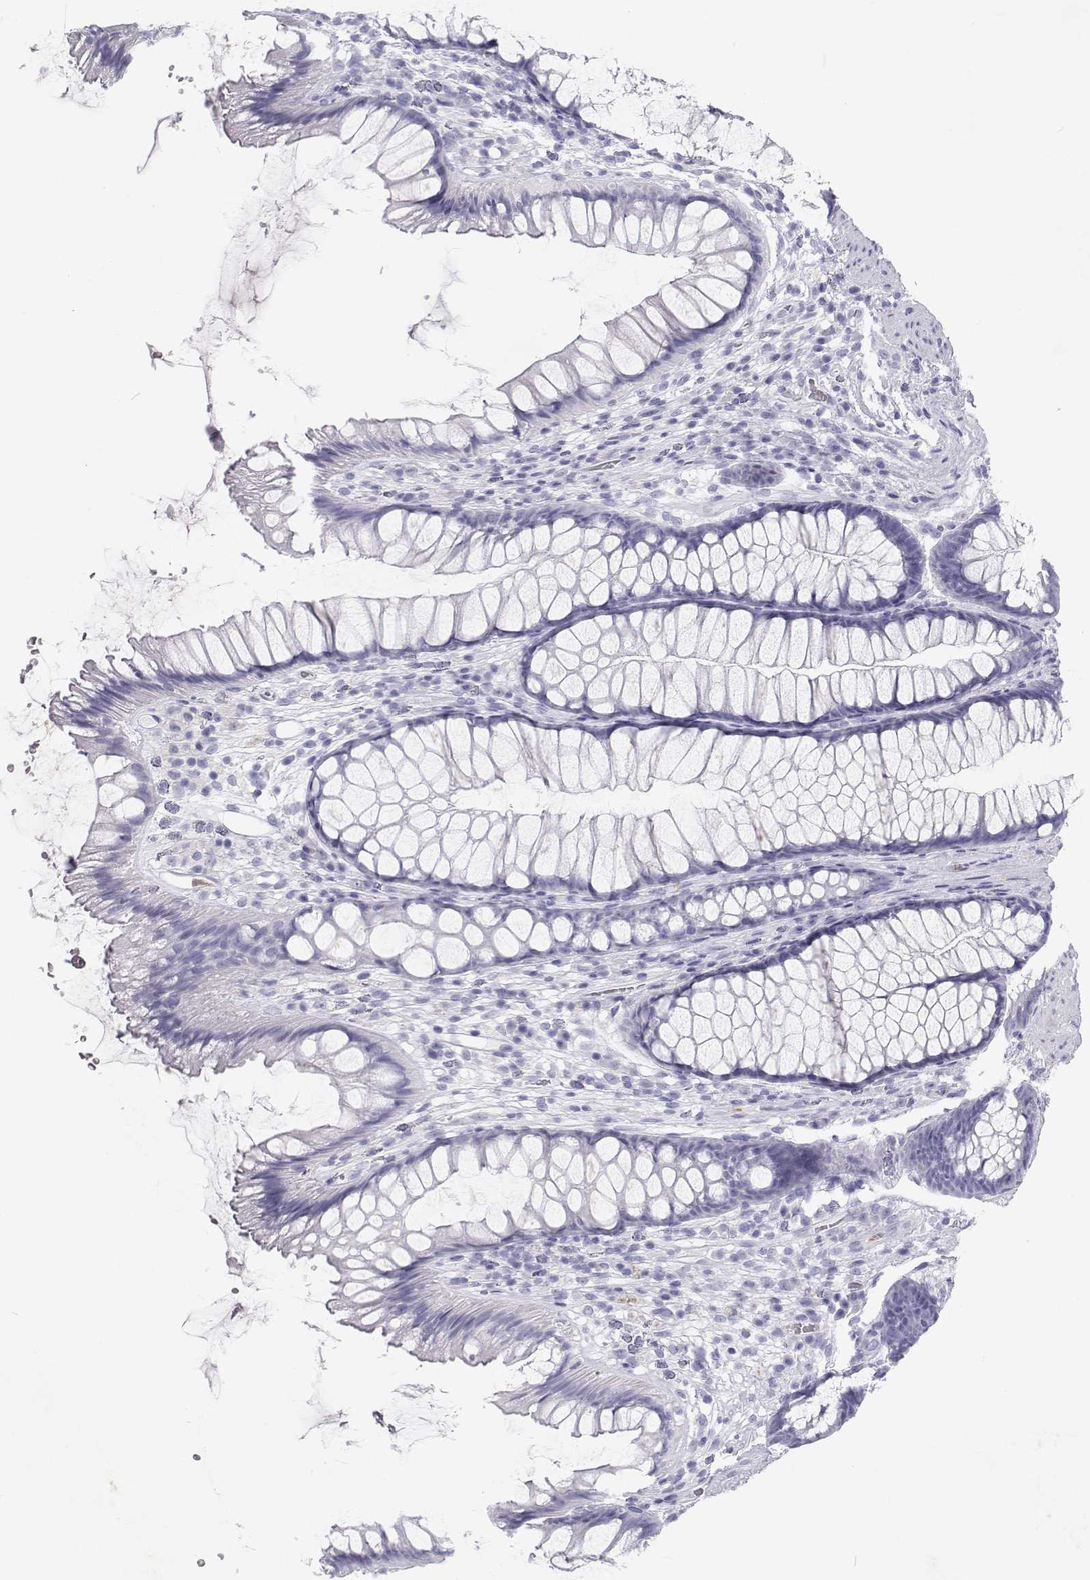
{"staining": {"intensity": "negative", "quantity": "none", "location": "none"}, "tissue": "rectum", "cell_type": "Glandular cells", "image_type": "normal", "snomed": [{"axis": "morphology", "description": "Normal tissue, NOS"}, {"axis": "topography", "description": "Rectum"}], "caption": "Glandular cells show no significant positivity in normal rectum. (Brightfield microscopy of DAB (3,3'-diaminobenzidine) immunohistochemistry (IHC) at high magnification).", "gene": "SFTPB", "patient": {"sex": "male", "age": 53}}